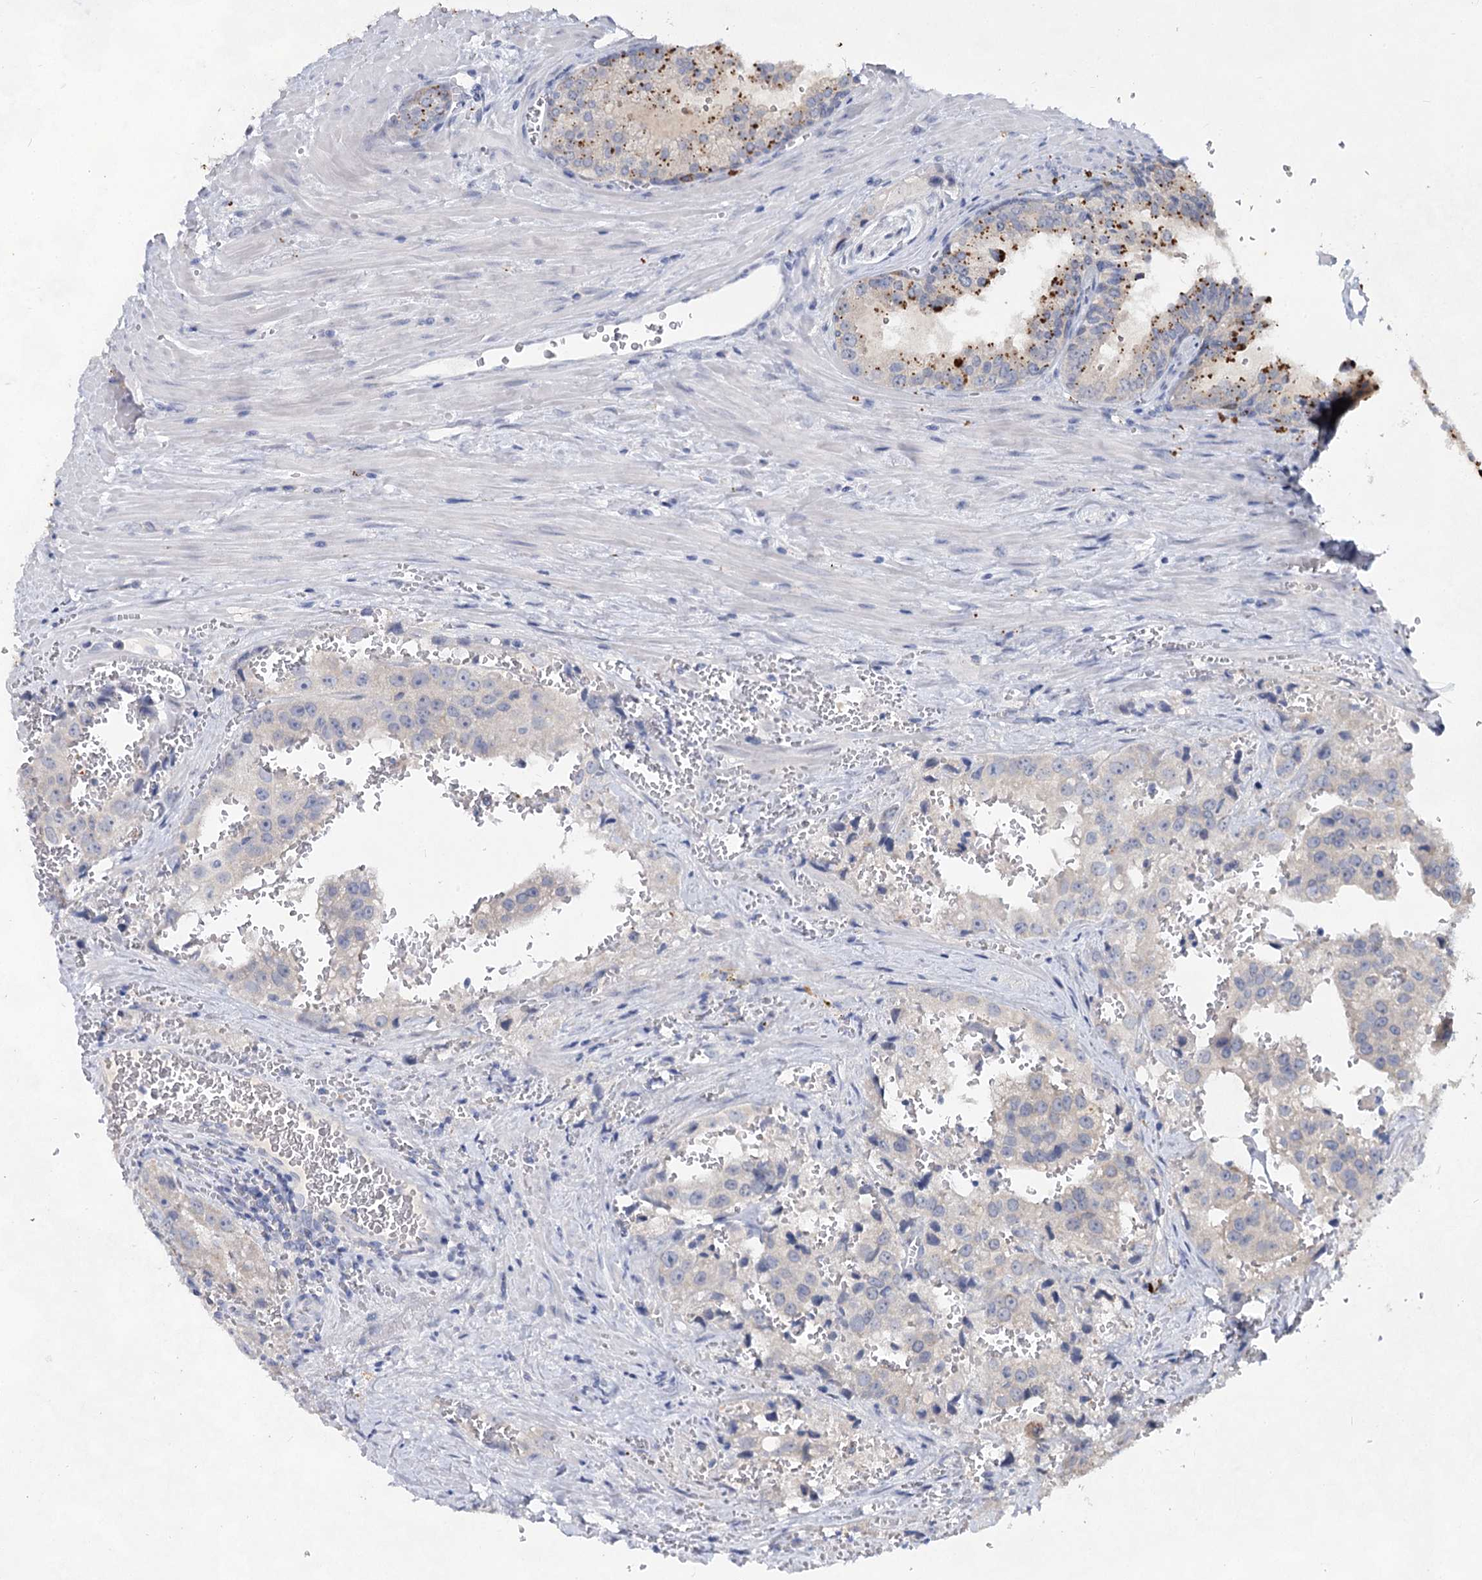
{"staining": {"intensity": "negative", "quantity": "none", "location": "none"}, "tissue": "prostate cancer", "cell_type": "Tumor cells", "image_type": "cancer", "snomed": [{"axis": "morphology", "description": "Adenocarcinoma, High grade"}, {"axis": "topography", "description": "Prostate"}], "caption": "High power microscopy photomicrograph of an IHC photomicrograph of prostate cancer (adenocarcinoma (high-grade)), revealing no significant expression in tumor cells.", "gene": "CCDC73", "patient": {"sex": "male", "age": 68}}